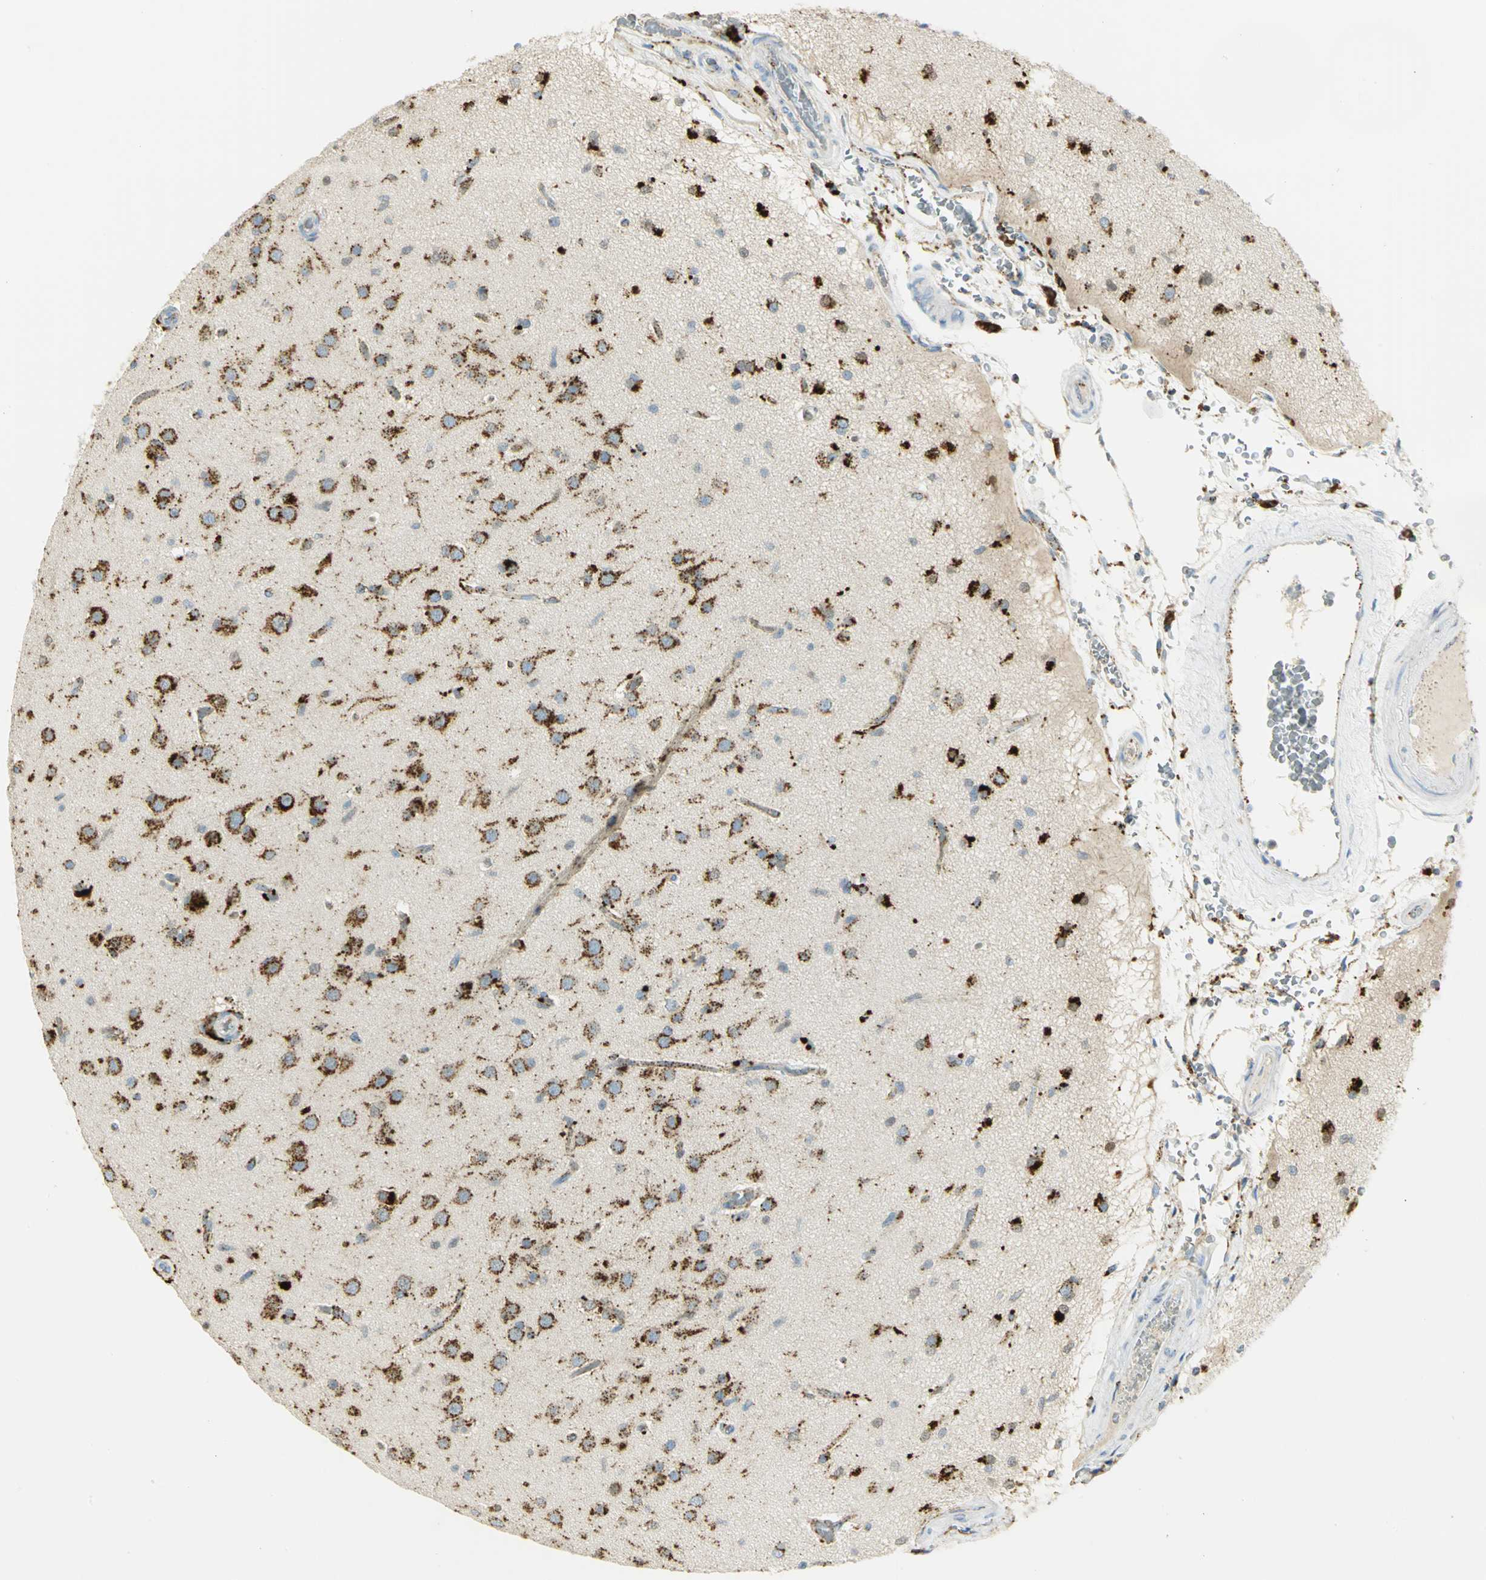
{"staining": {"intensity": "strong", "quantity": ">75%", "location": "cytoplasmic/membranous"}, "tissue": "glioma", "cell_type": "Tumor cells", "image_type": "cancer", "snomed": [{"axis": "morphology", "description": "Glioma, malignant, High grade"}, {"axis": "topography", "description": "Brain"}], "caption": "Protein staining of glioma tissue shows strong cytoplasmic/membranous positivity in approximately >75% of tumor cells. (brown staining indicates protein expression, while blue staining denotes nuclei).", "gene": "ARSA", "patient": {"sex": "male", "age": 33}}